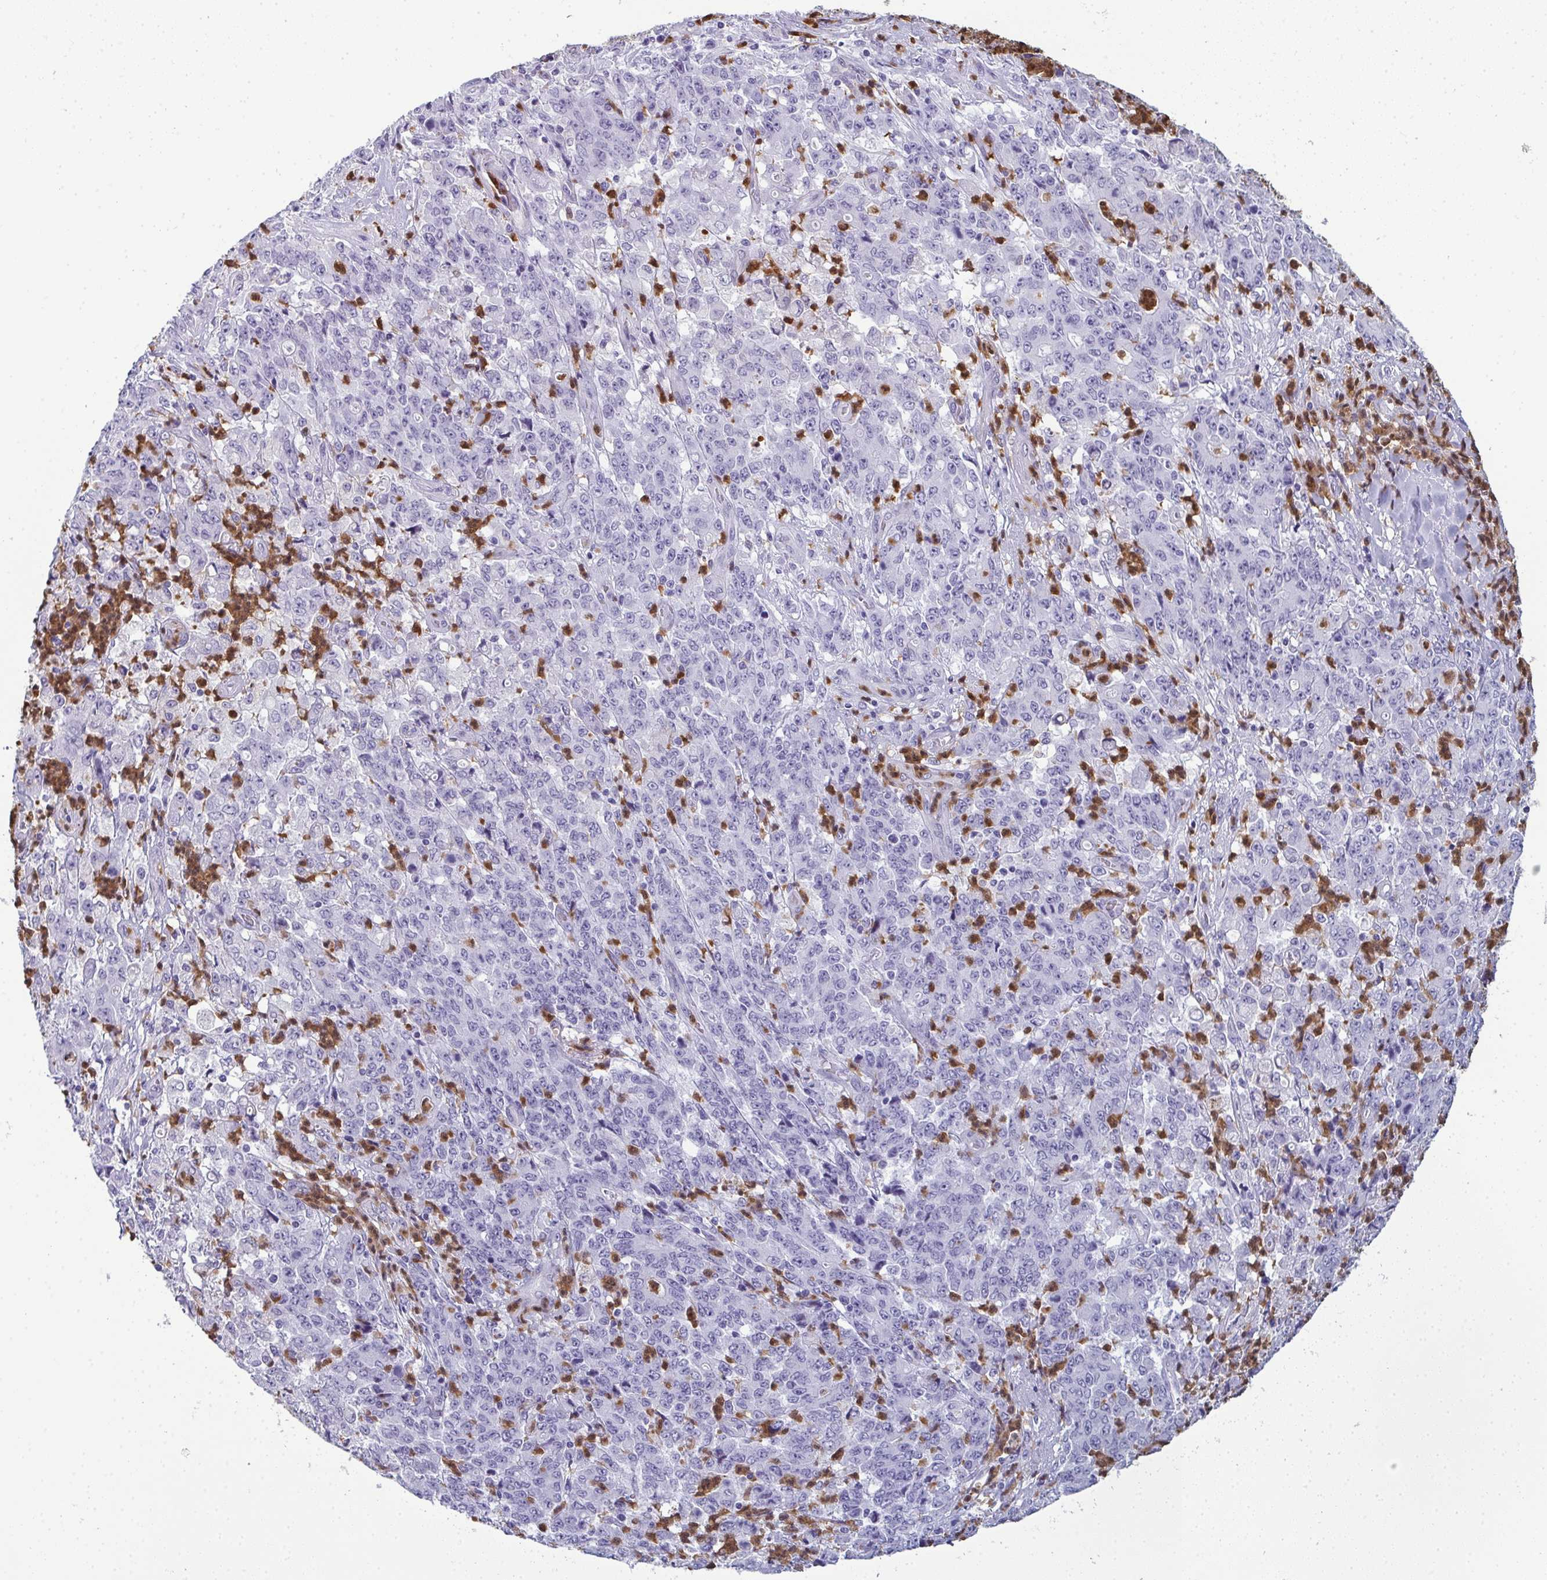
{"staining": {"intensity": "negative", "quantity": "none", "location": "none"}, "tissue": "stomach cancer", "cell_type": "Tumor cells", "image_type": "cancer", "snomed": [{"axis": "morphology", "description": "Adenocarcinoma, NOS"}, {"axis": "topography", "description": "Stomach, lower"}], "caption": "A histopathology image of human stomach cancer is negative for staining in tumor cells.", "gene": "CDA", "patient": {"sex": "female", "age": 71}}